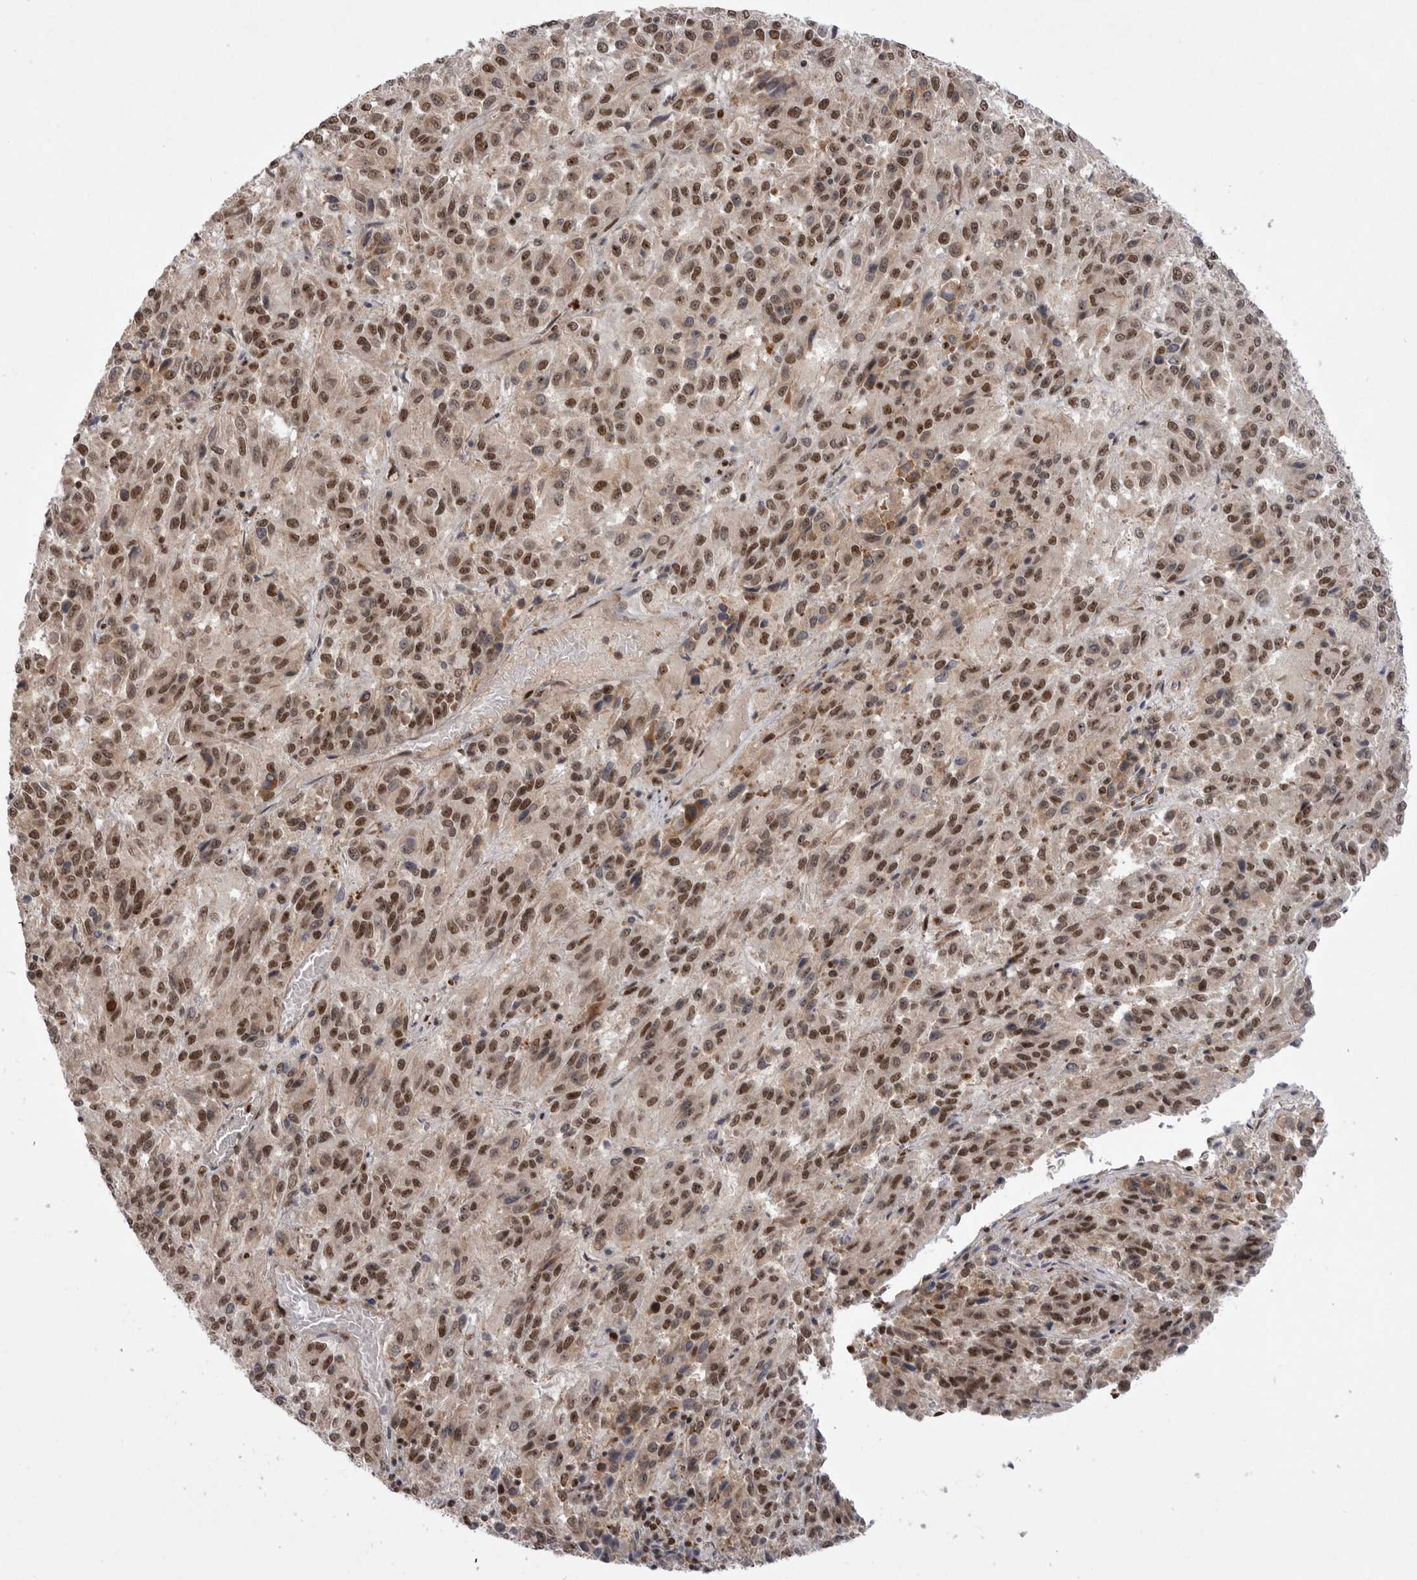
{"staining": {"intensity": "moderate", "quantity": ">75%", "location": "nuclear"}, "tissue": "melanoma", "cell_type": "Tumor cells", "image_type": "cancer", "snomed": [{"axis": "morphology", "description": "Malignant melanoma, Metastatic site"}, {"axis": "topography", "description": "Lung"}], "caption": "Immunohistochemical staining of human melanoma reveals medium levels of moderate nuclear protein positivity in approximately >75% of tumor cells.", "gene": "PPP1R8", "patient": {"sex": "male", "age": 64}}